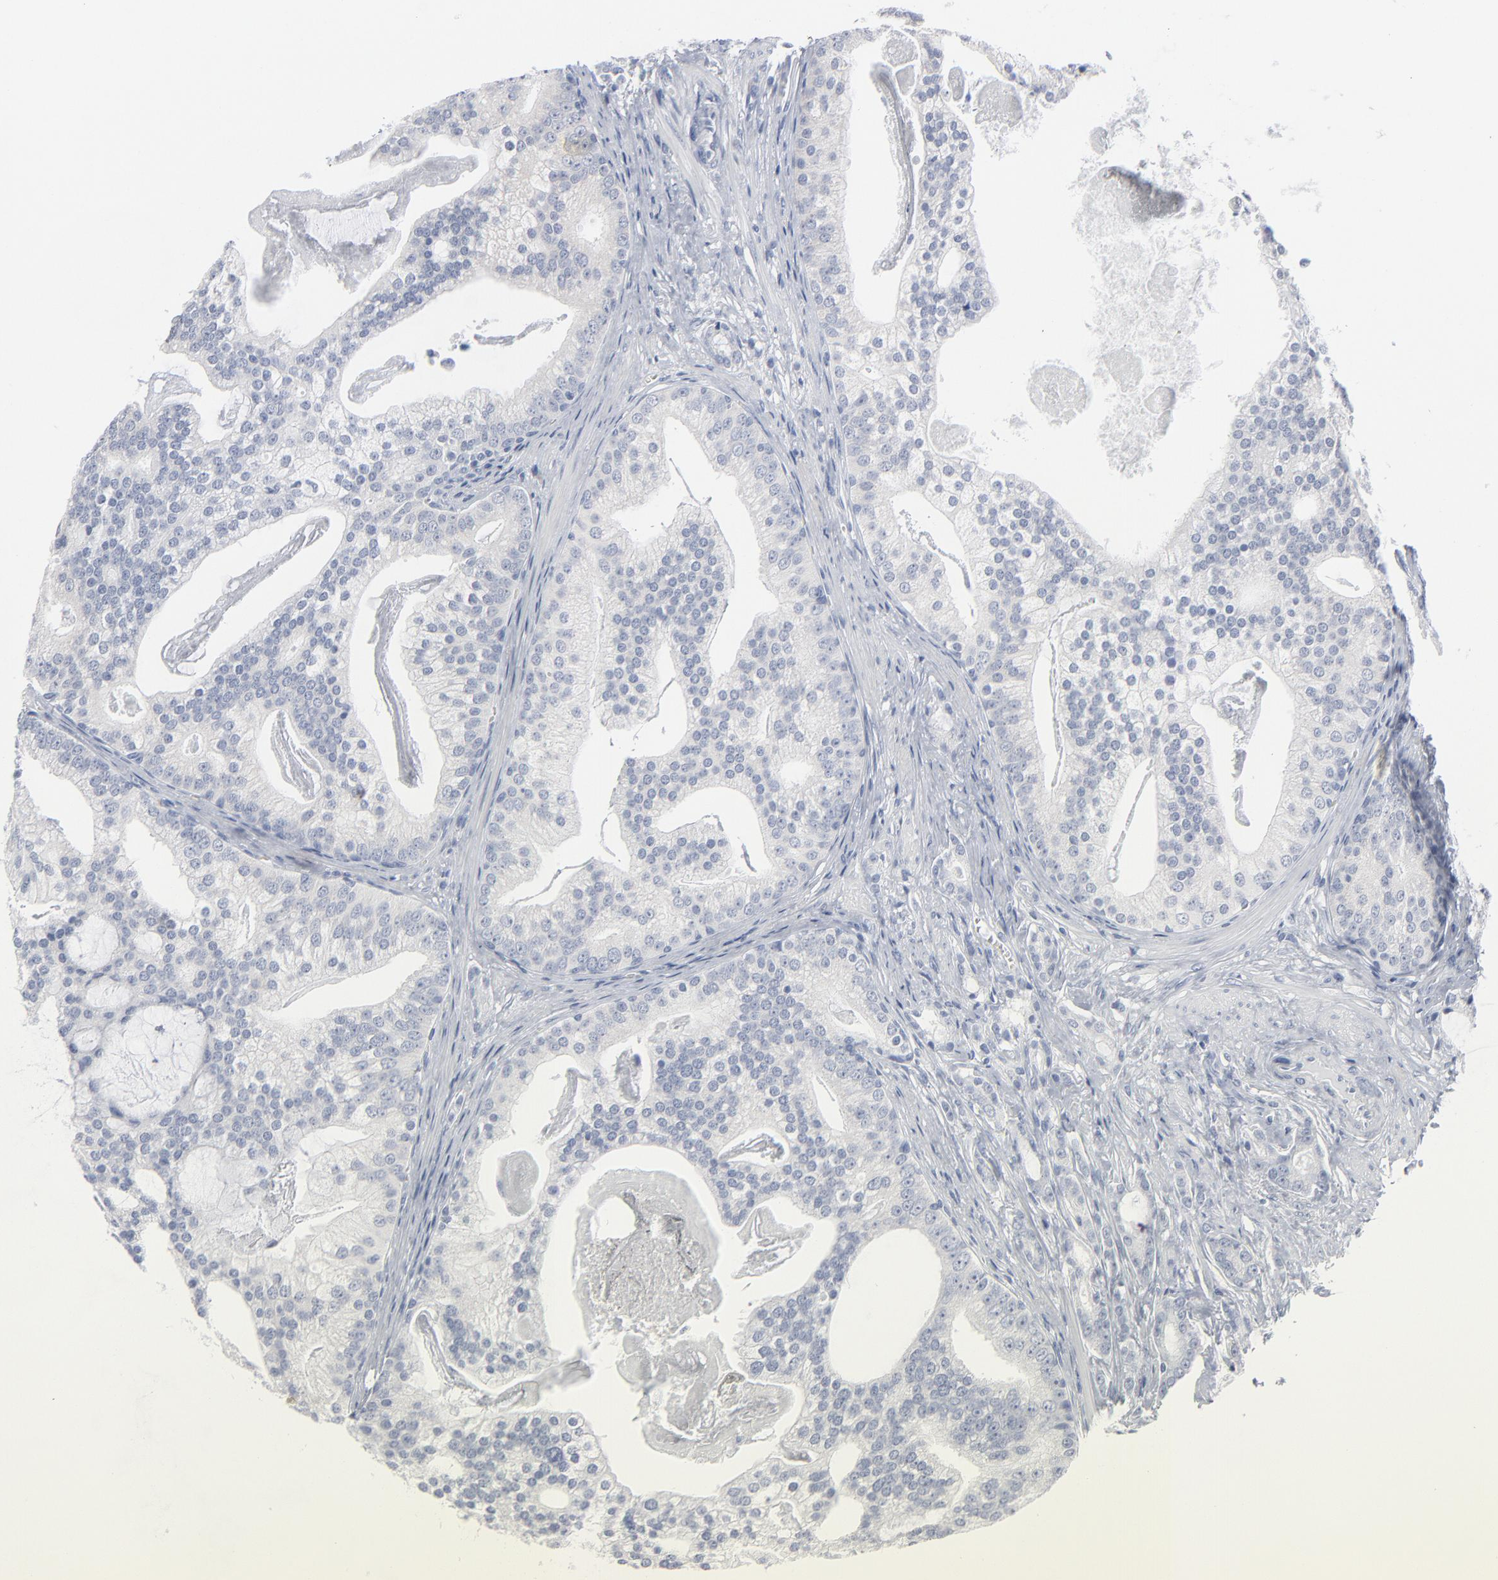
{"staining": {"intensity": "negative", "quantity": "none", "location": "none"}, "tissue": "prostate cancer", "cell_type": "Tumor cells", "image_type": "cancer", "snomed": [{"axis": "morphology", "description": "Adenocarcinoma, Low grade"}, {"axis": "topography", "description": "Prostate"}], "caption": "Histopathology image shows no protein staining in tumor cells of prostate cancer (adenocarcinoma (low-grade)) tissue.", "gene": "PAGE1", "patient": {"sex": "male", "age": 58}}